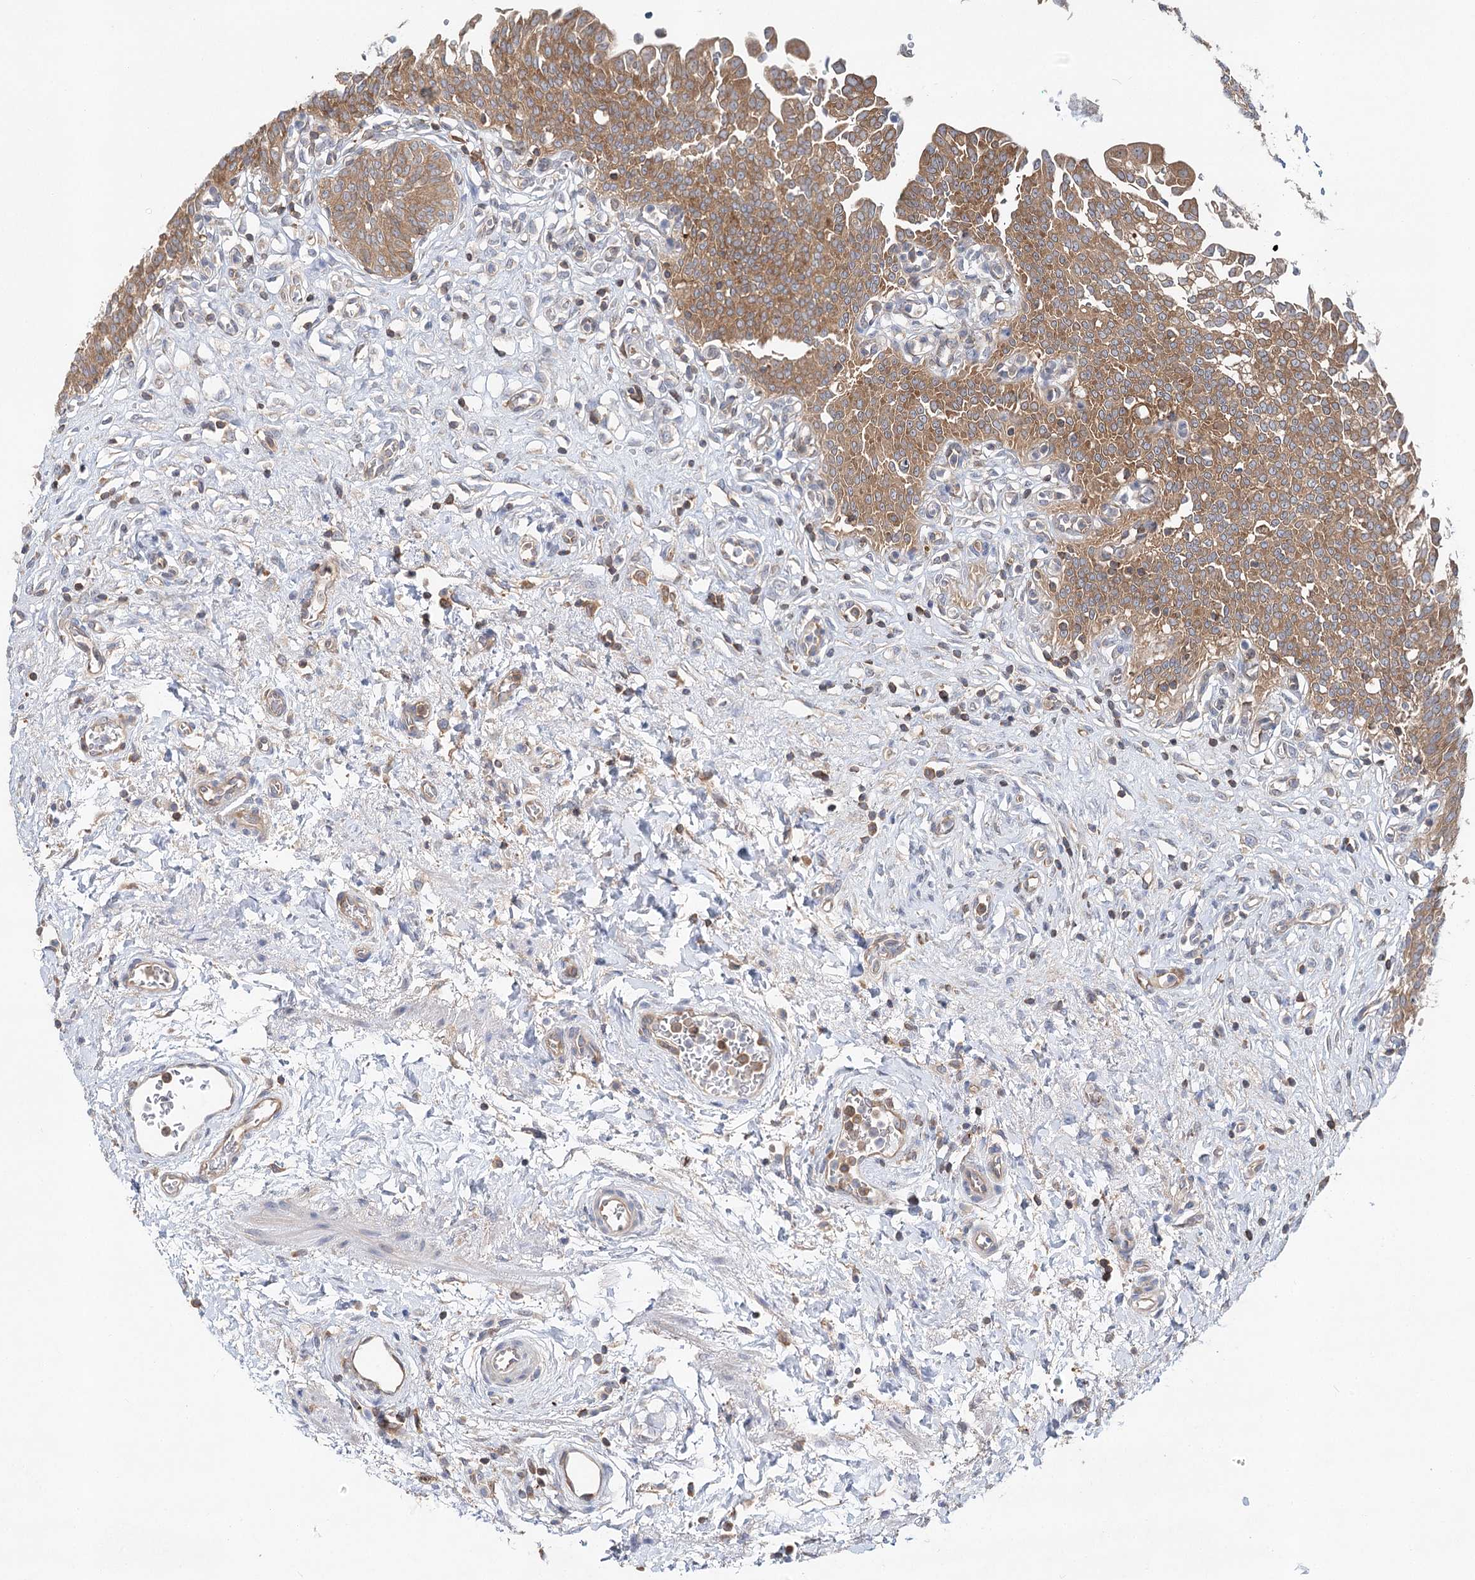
{"staining": {"intensity": "moderate", "quantity": ">75%", "location": "cytoplasmic/membranous"}, "tissue": "urinary bladder", "cell_type": "Urothelial cells", "image_type": "normal", "snomed": [{"axis": "morphology", "description": "Urothelial carcinoma, High grade"}, {"axis": "topography", "description": "Urinary bladder"}], "caption": "An immunohistochemistry (IHC) image of unremarkable tissue is shown. Protein staining in brown shows moderate cytoplasmic/membranous positivity in urinary bladder within urothelial cells.", "gene": "ABRAXAS2", "patient": {"sex": "male", "age": 46}}